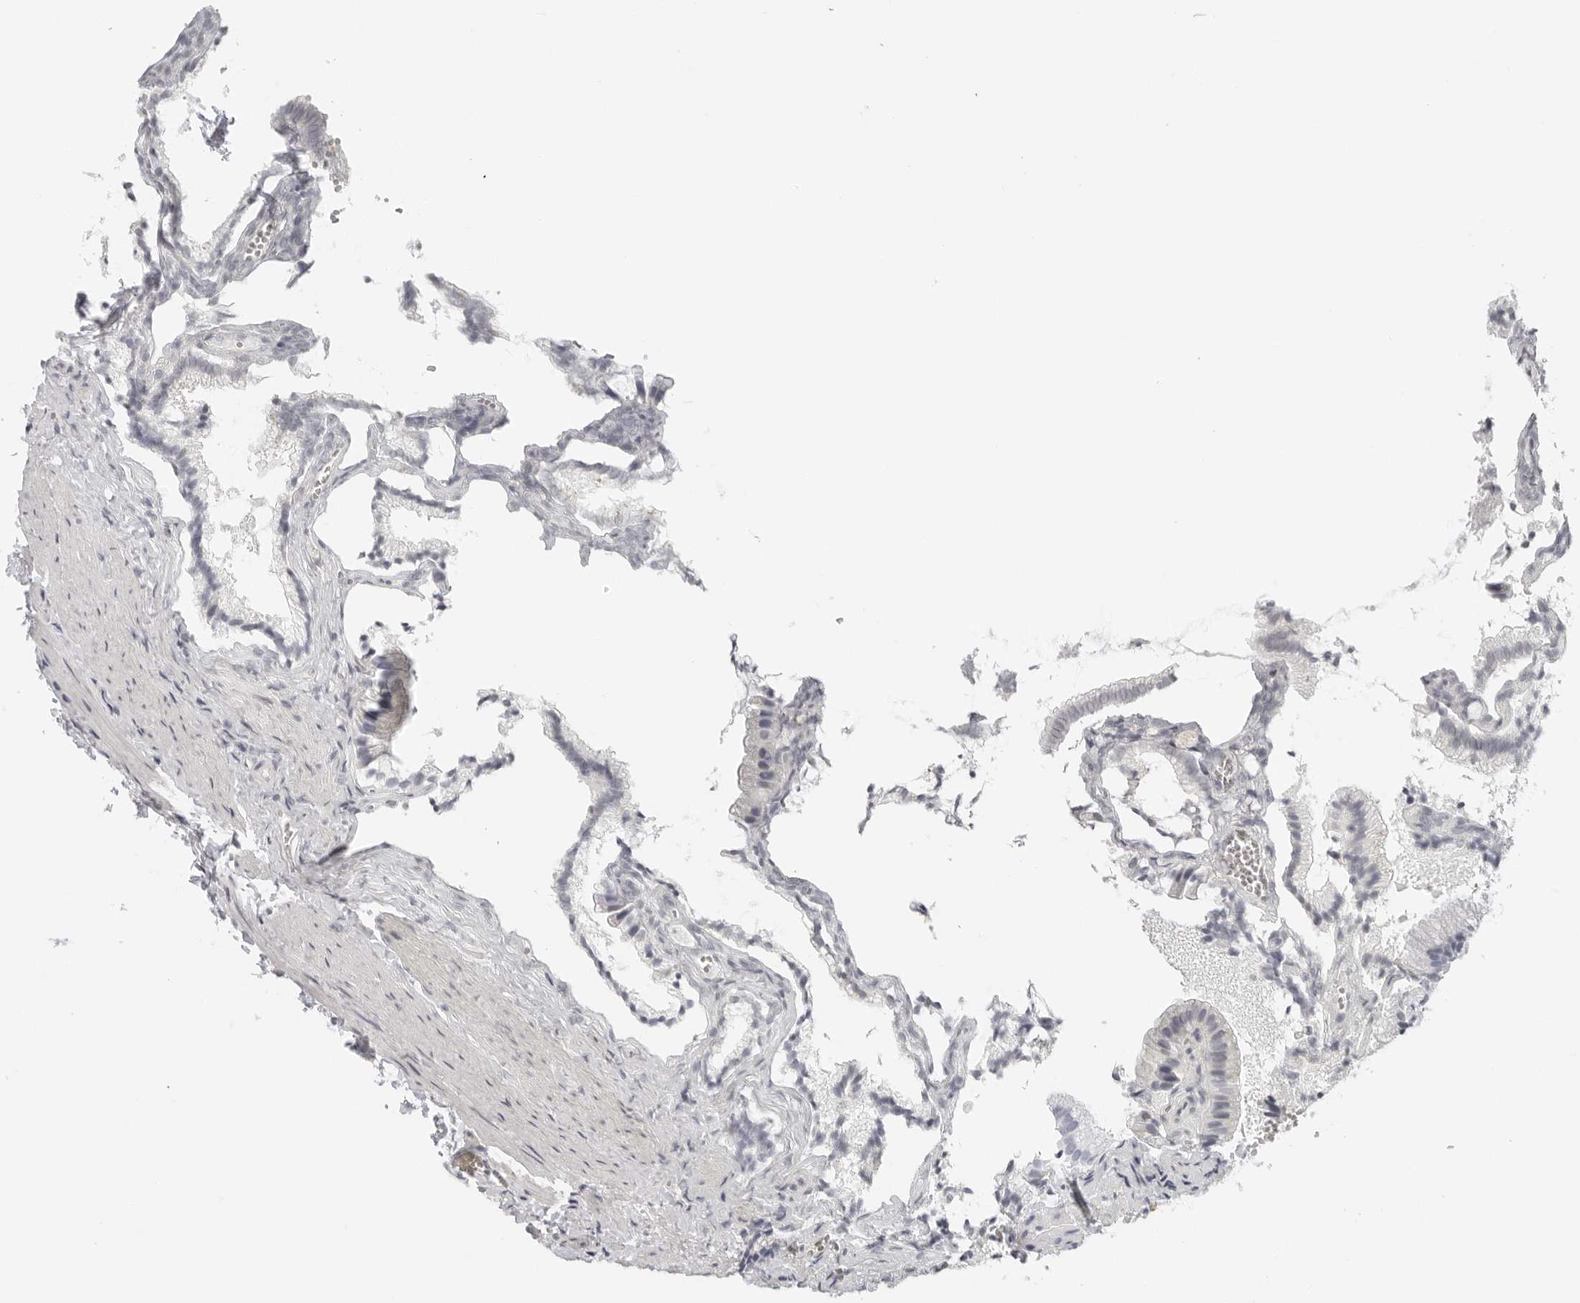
{"staining": {"intensity": "negative", "quantity": "none", "location": "none"}, "tissue": "gallbladder", "cell_type": "Glandular cells", "image_type": "normal", "snomed": [{"axis": "morphology", "description": "Normal tissue, NOS"}, {"axis": "topography", "description": "Gallbladder"}], "caption": "High power microscopy image of an immunohistochemistry (IHC) micrograph of normal gallbladder, revealing no significant expression in glandular cells. (Immunohistochemistry (ihc), brightfield microscopy, high magnification).", "gene": "CST1", "patient": {"sex": "male", "age": 38}}